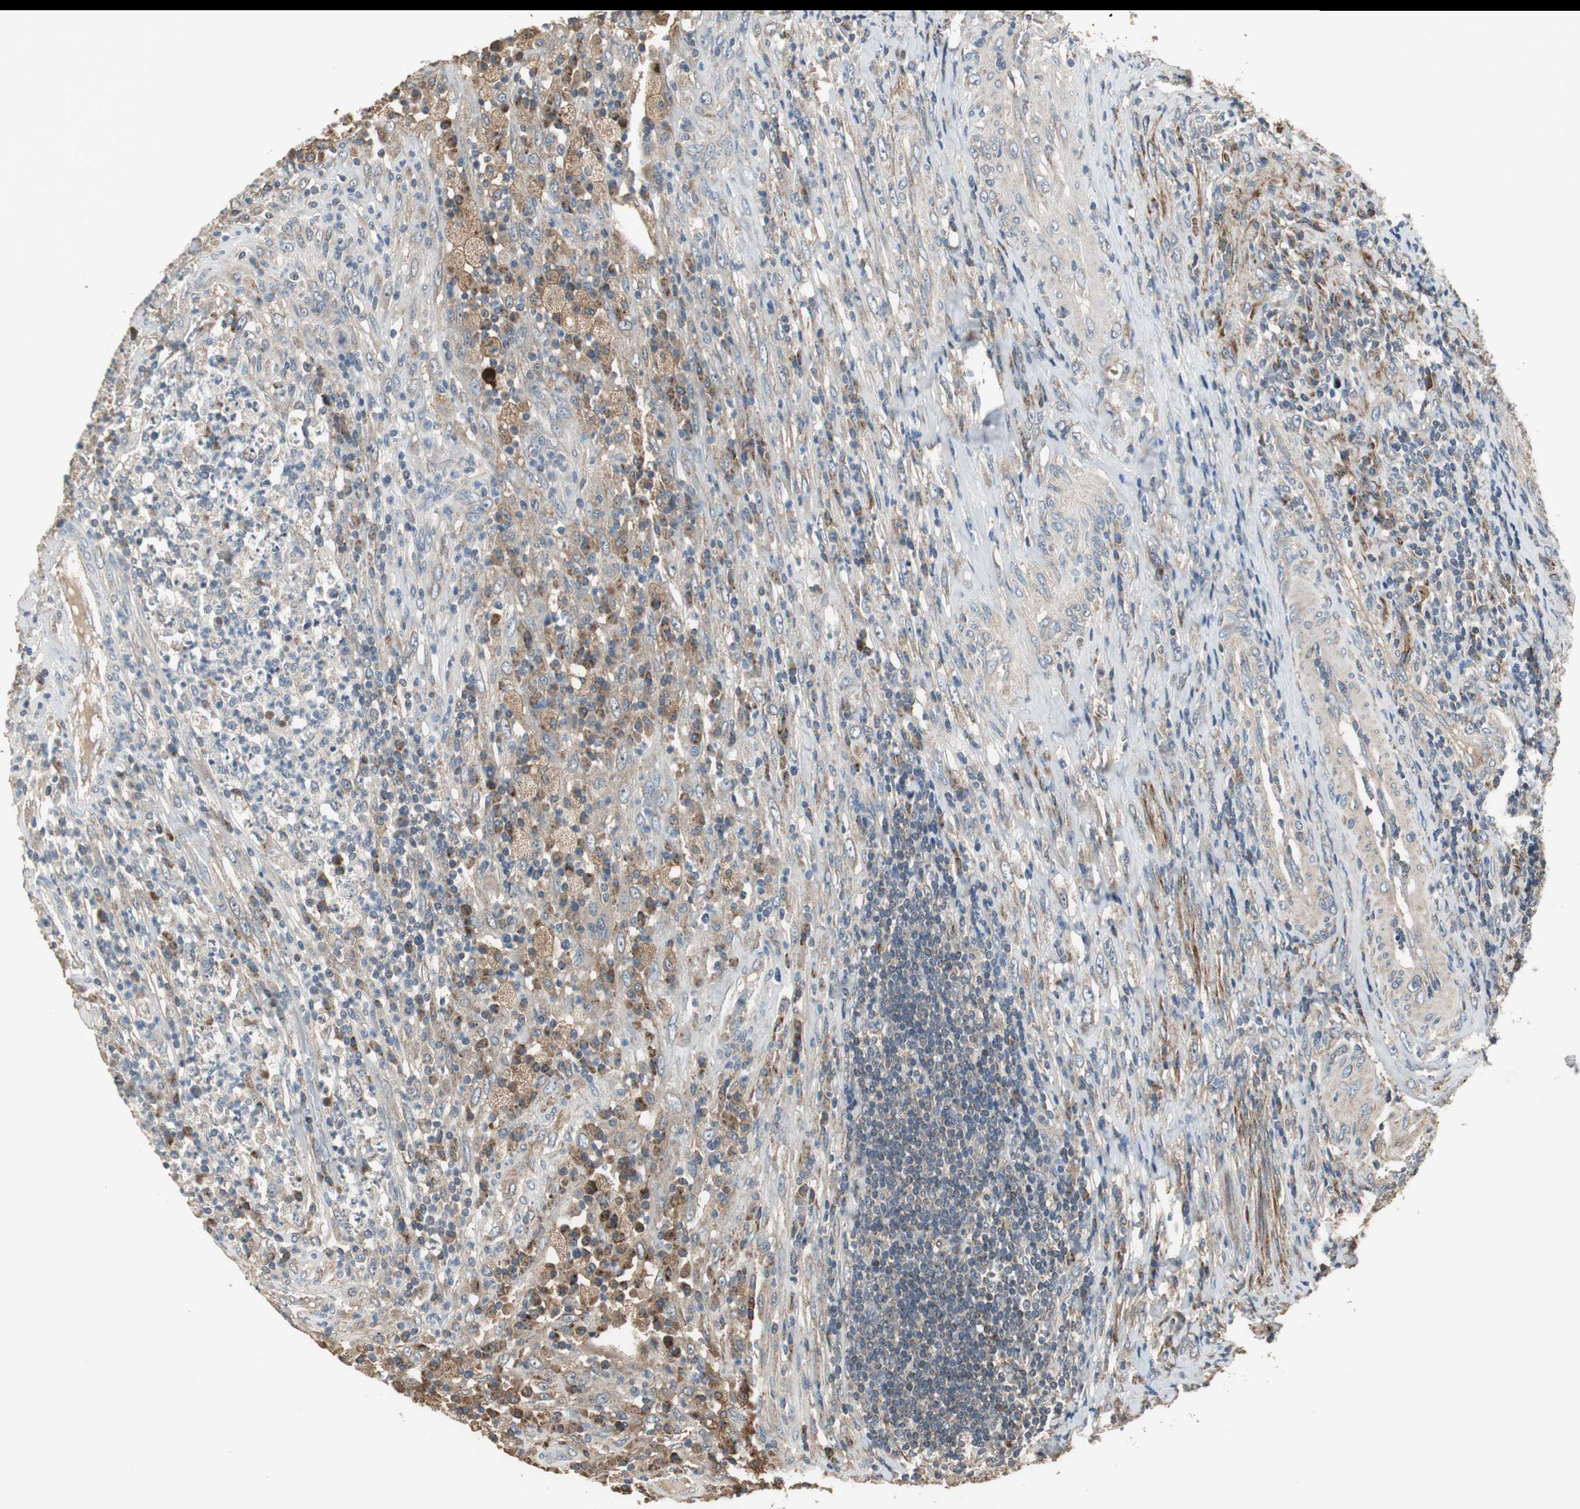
{"staining": {"intensity": "weak", "quantity": "25%-75%", "location": "cytoplasmic/membranous"}, "tissue": "testis cancer", "cell_type": "Tumor cells", "image_type": "cancer", "snomed": [{"axis": "morphology", "description": "Necrosis, NOS"}, {"axis": "morphology", "description": "Carcinoma, Embryonal, NOS"}, {"axis": "topography", "description": "Testis"}], "caption": "Embryonal carcinoma (testis) tissue exhibits weak cytoplasmic/membranous expression in about 25%-75% of tumor cells, visualized by immunohistochemistry. The staining was performed using DAB, with brown indicating positive protein expression. Nuclei are stained blue with hematoxylin.", "gene": "MSTO1", "patient": {"sex": "male", "age": 19}}